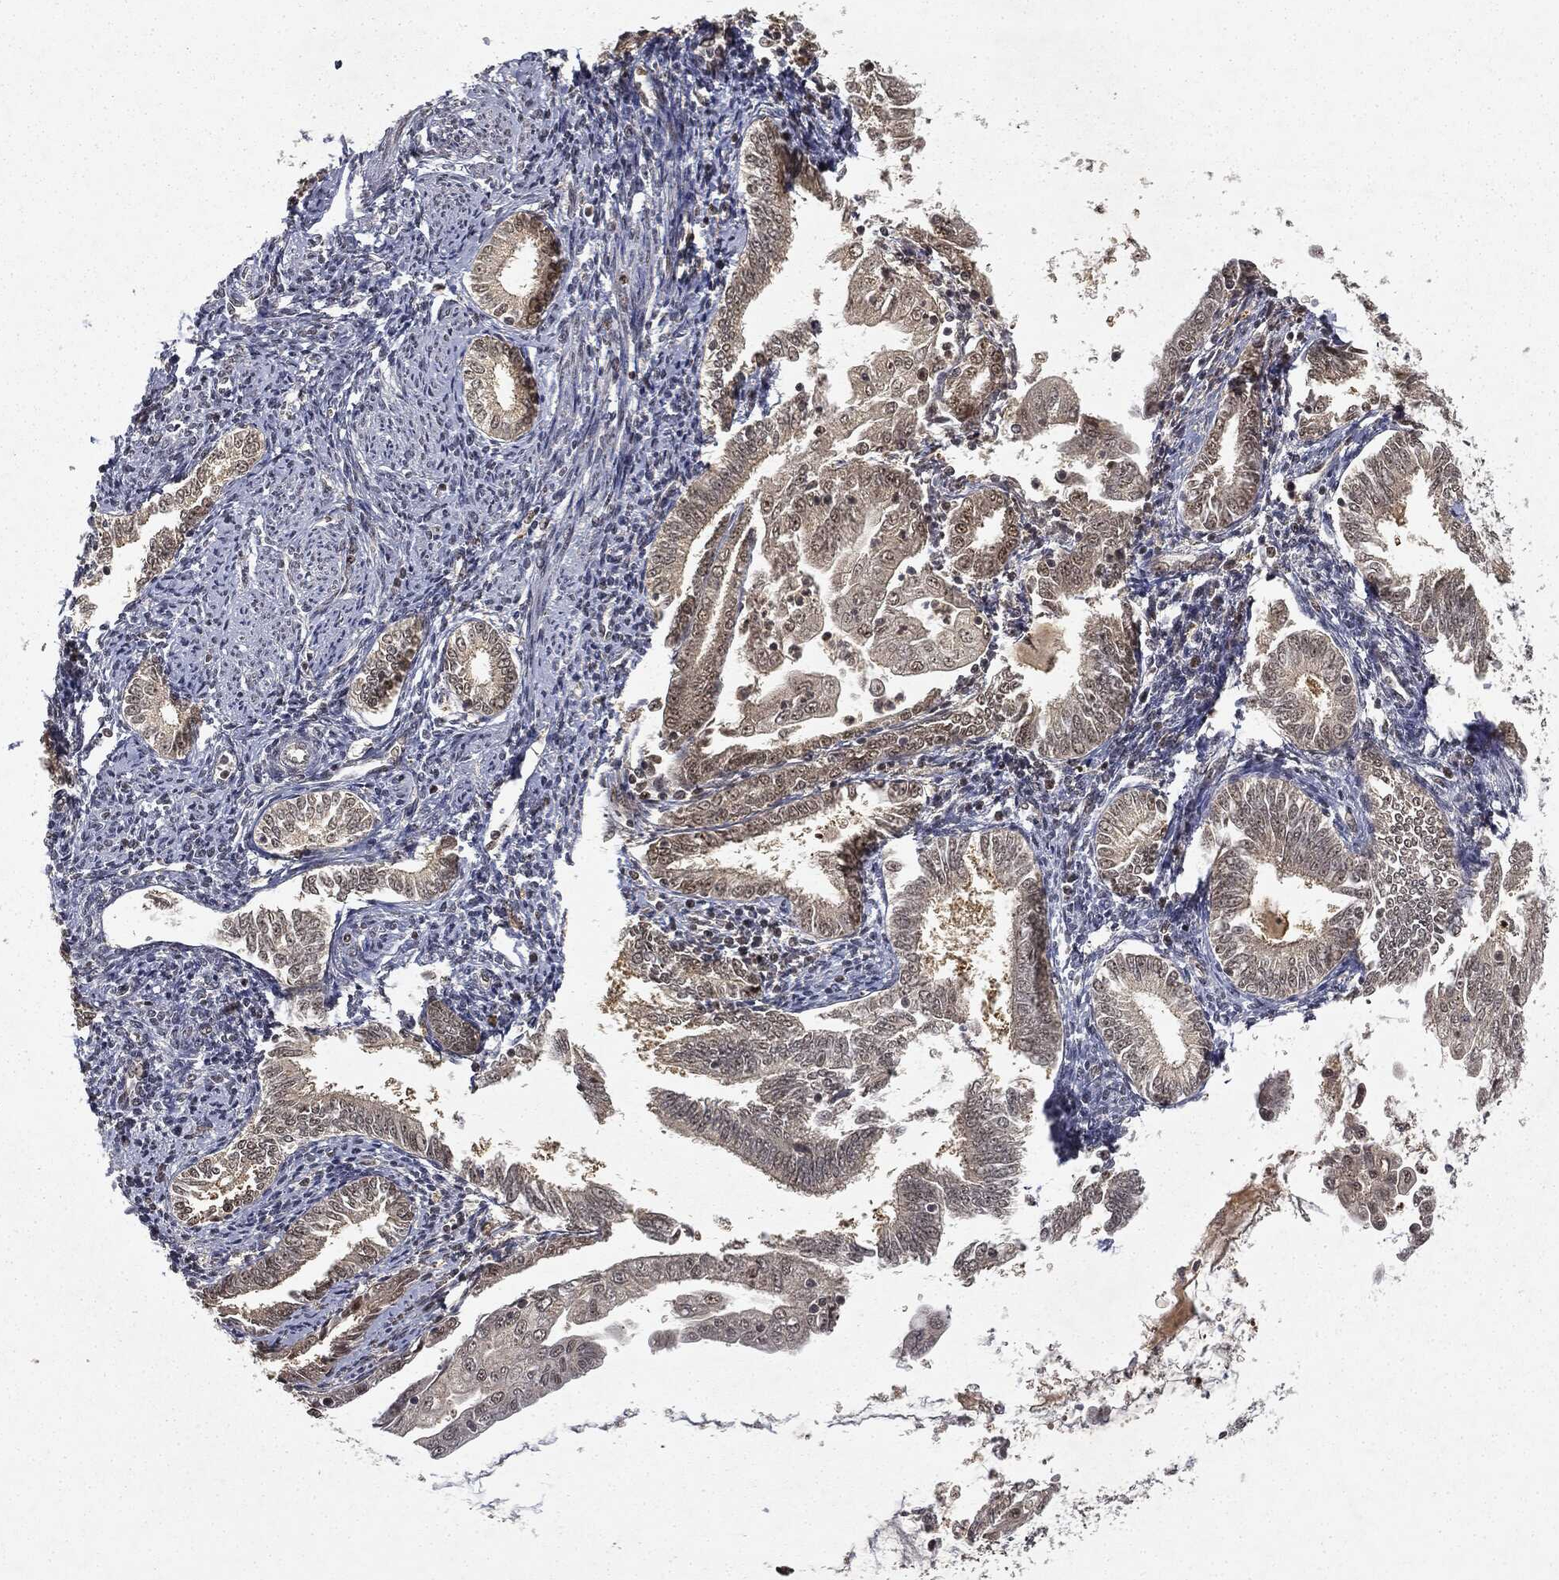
{"staining": {"intensity": "weak", "quantity": "25%-75%", "location": "cytoplasmic/membranous"}, "tissue": "endometrial cancer", "cell_type": "Tumor cells", "image_type": "cancer", "snomed": [{"axis": "morphology", "description": "Adenocarcinoma, NOS"}, {"axis": "topography", "description": "Endometrium"}], "caption": "Approximately 25%-75% of tumor cells in endometrial cancer (adenocarcinoma) exhibit weak cytoplasmic/membranous protein expression as visualized by brown immunohistochemical staining.", "gene": "ZNHIT6", "patient": {"sex": "female", "age": 56}}